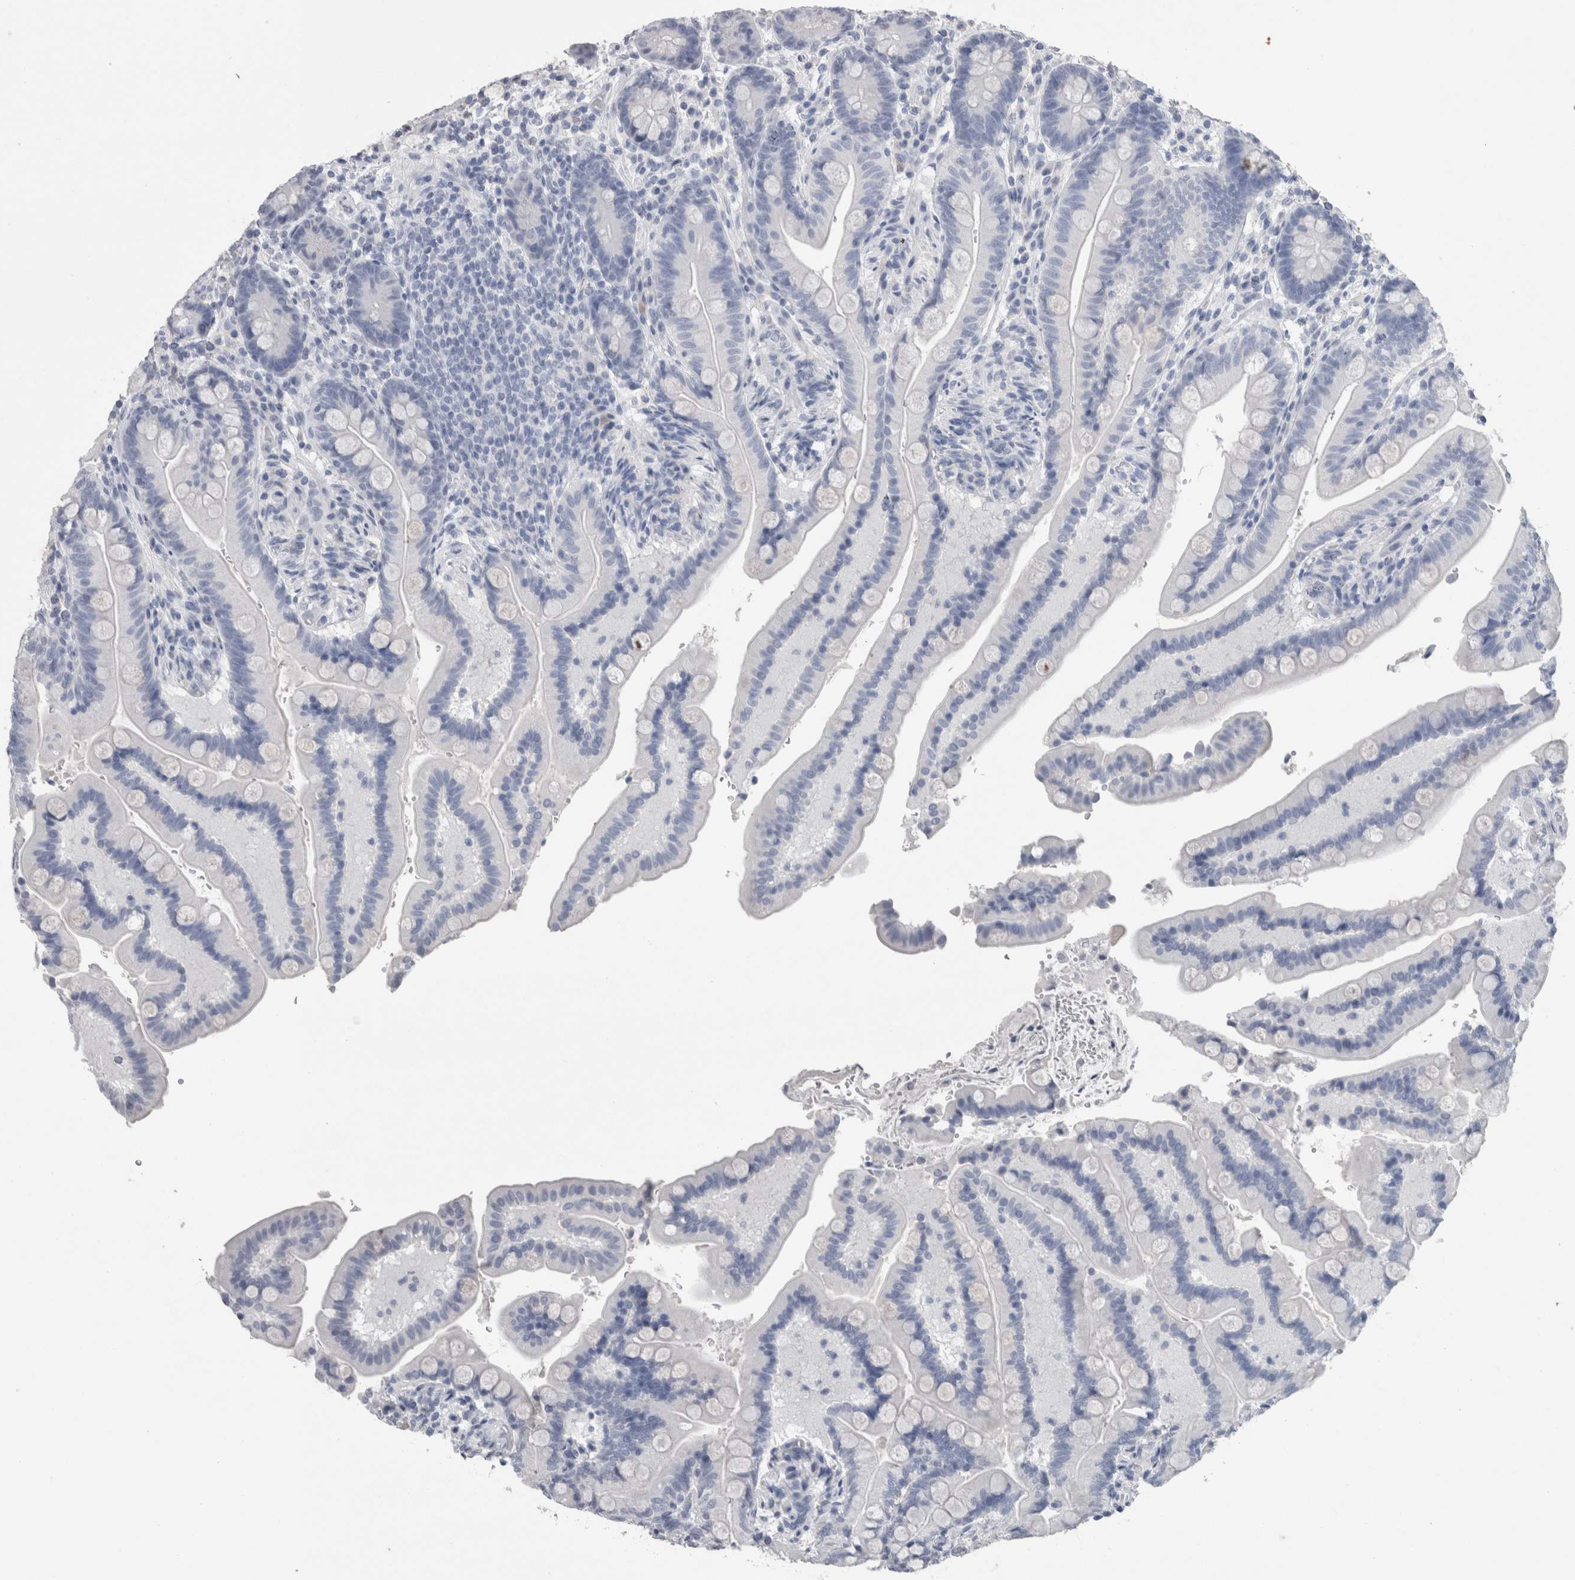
{"staining": {"intensity": "negative", "quantity": "none", "location": "none"}, "tissue": "colon", "cell_type": "Endothelial cells", "image_type": "normal", "snomed": [{"axis": "morphology", "description": "Normal tissue, NOS"}, {"axis": "topography", "description": "Smooth muscle"}, {"axis": "topography", "description": "Colon"}], "caption": "DAB immunohistochemical staining of benign human colon exhibits no significant staining in endothelial cells.", "gene": "CA8", "patient": {"sex": "male", "age": 73}}